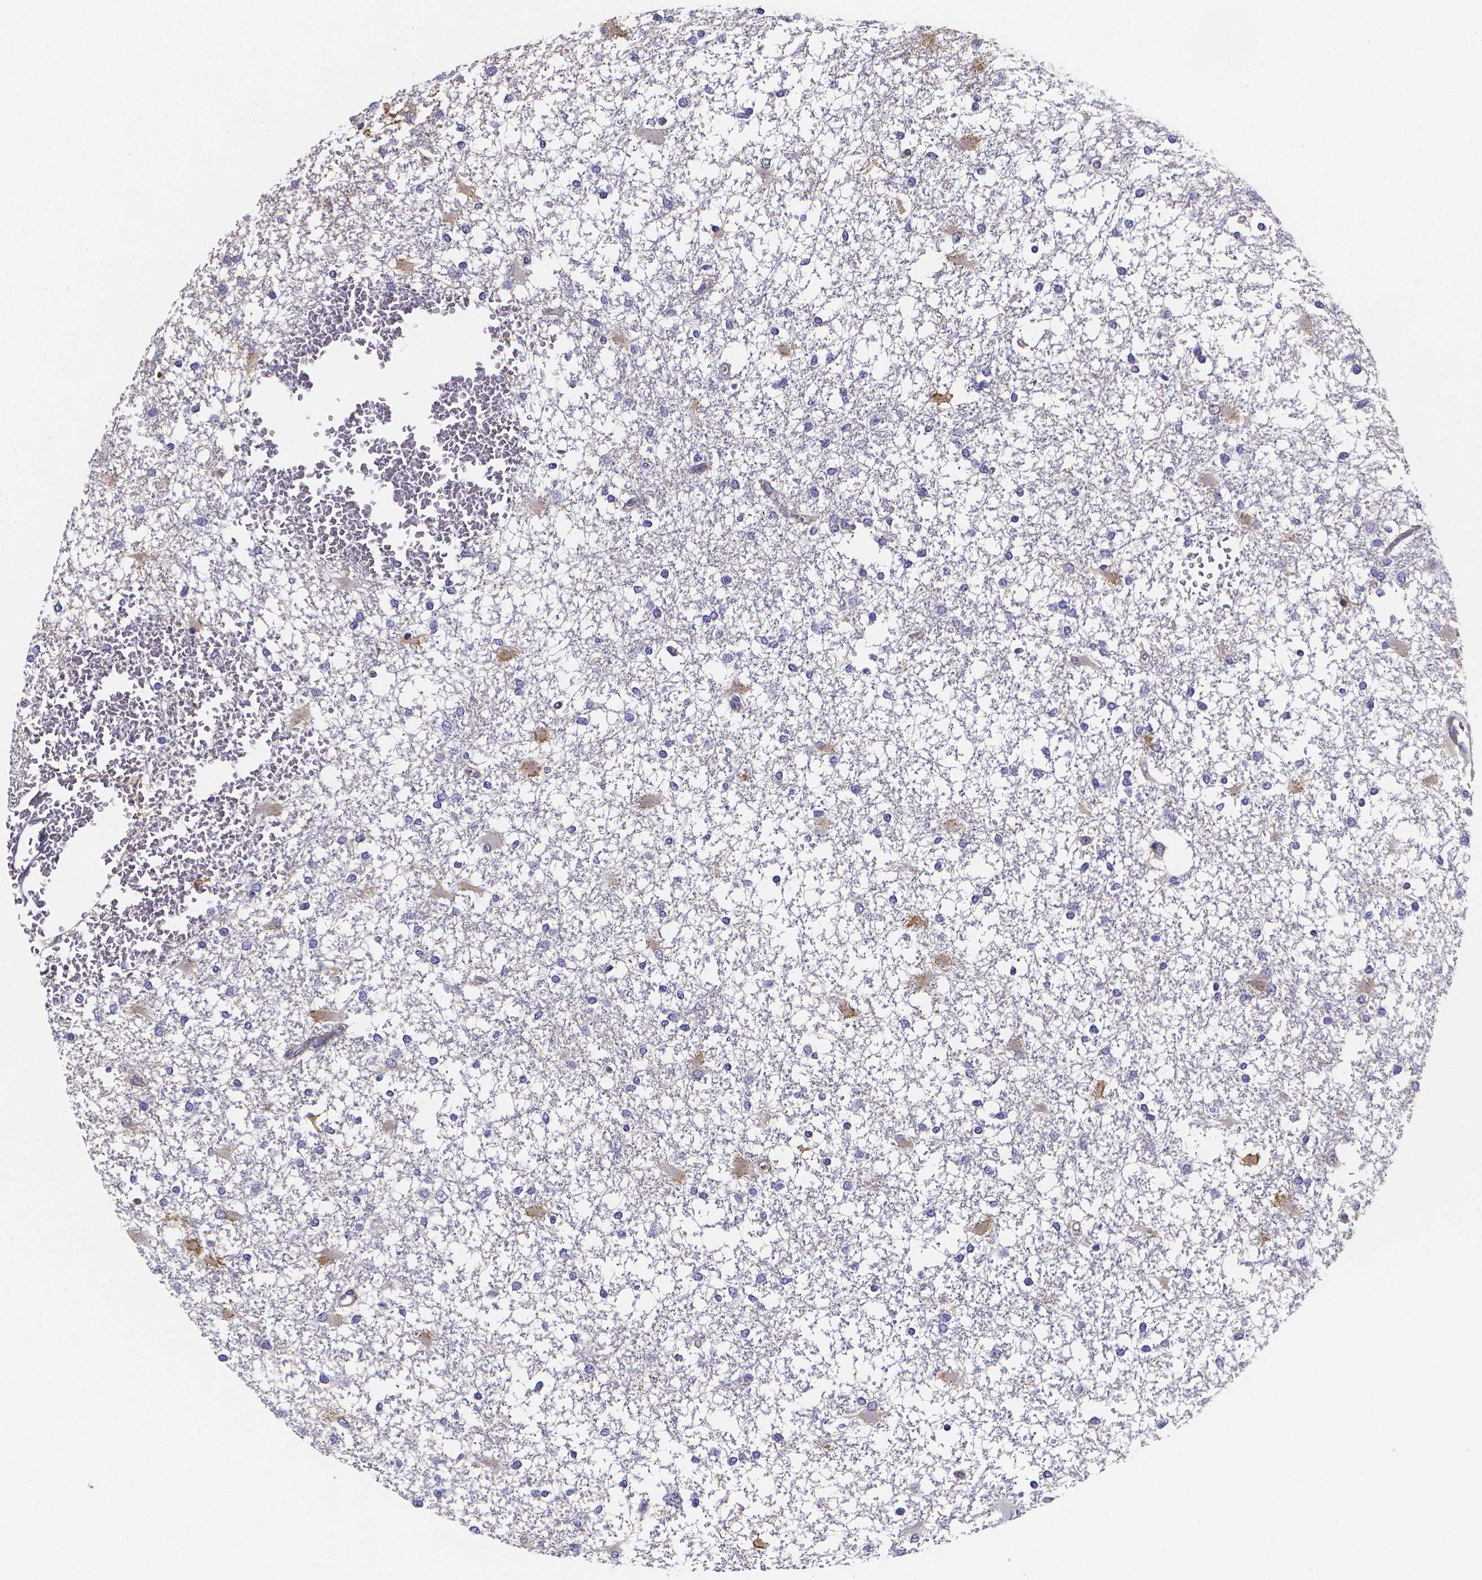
{"staining": {"intensity": "negative", "quantity": "none", "location": "none"}, "tissue": "glioma", "cell_type": "Tumor cells", "image_type": "cancer", "snomed": [{"axis": "morphology", "description": "Glioma, malignant, High grade"}, {"axis": "topography", "description": "Cerebral cortex"}], "caption": "Immunohistochemistry photomicrograph of neoplastic tissue: human malignant glioma (high-grade) stained with DAB exhibits no significant protein positivity in tumor cells.", "gene": "PAH", "patient": {"sex": "male", "age": 79}}